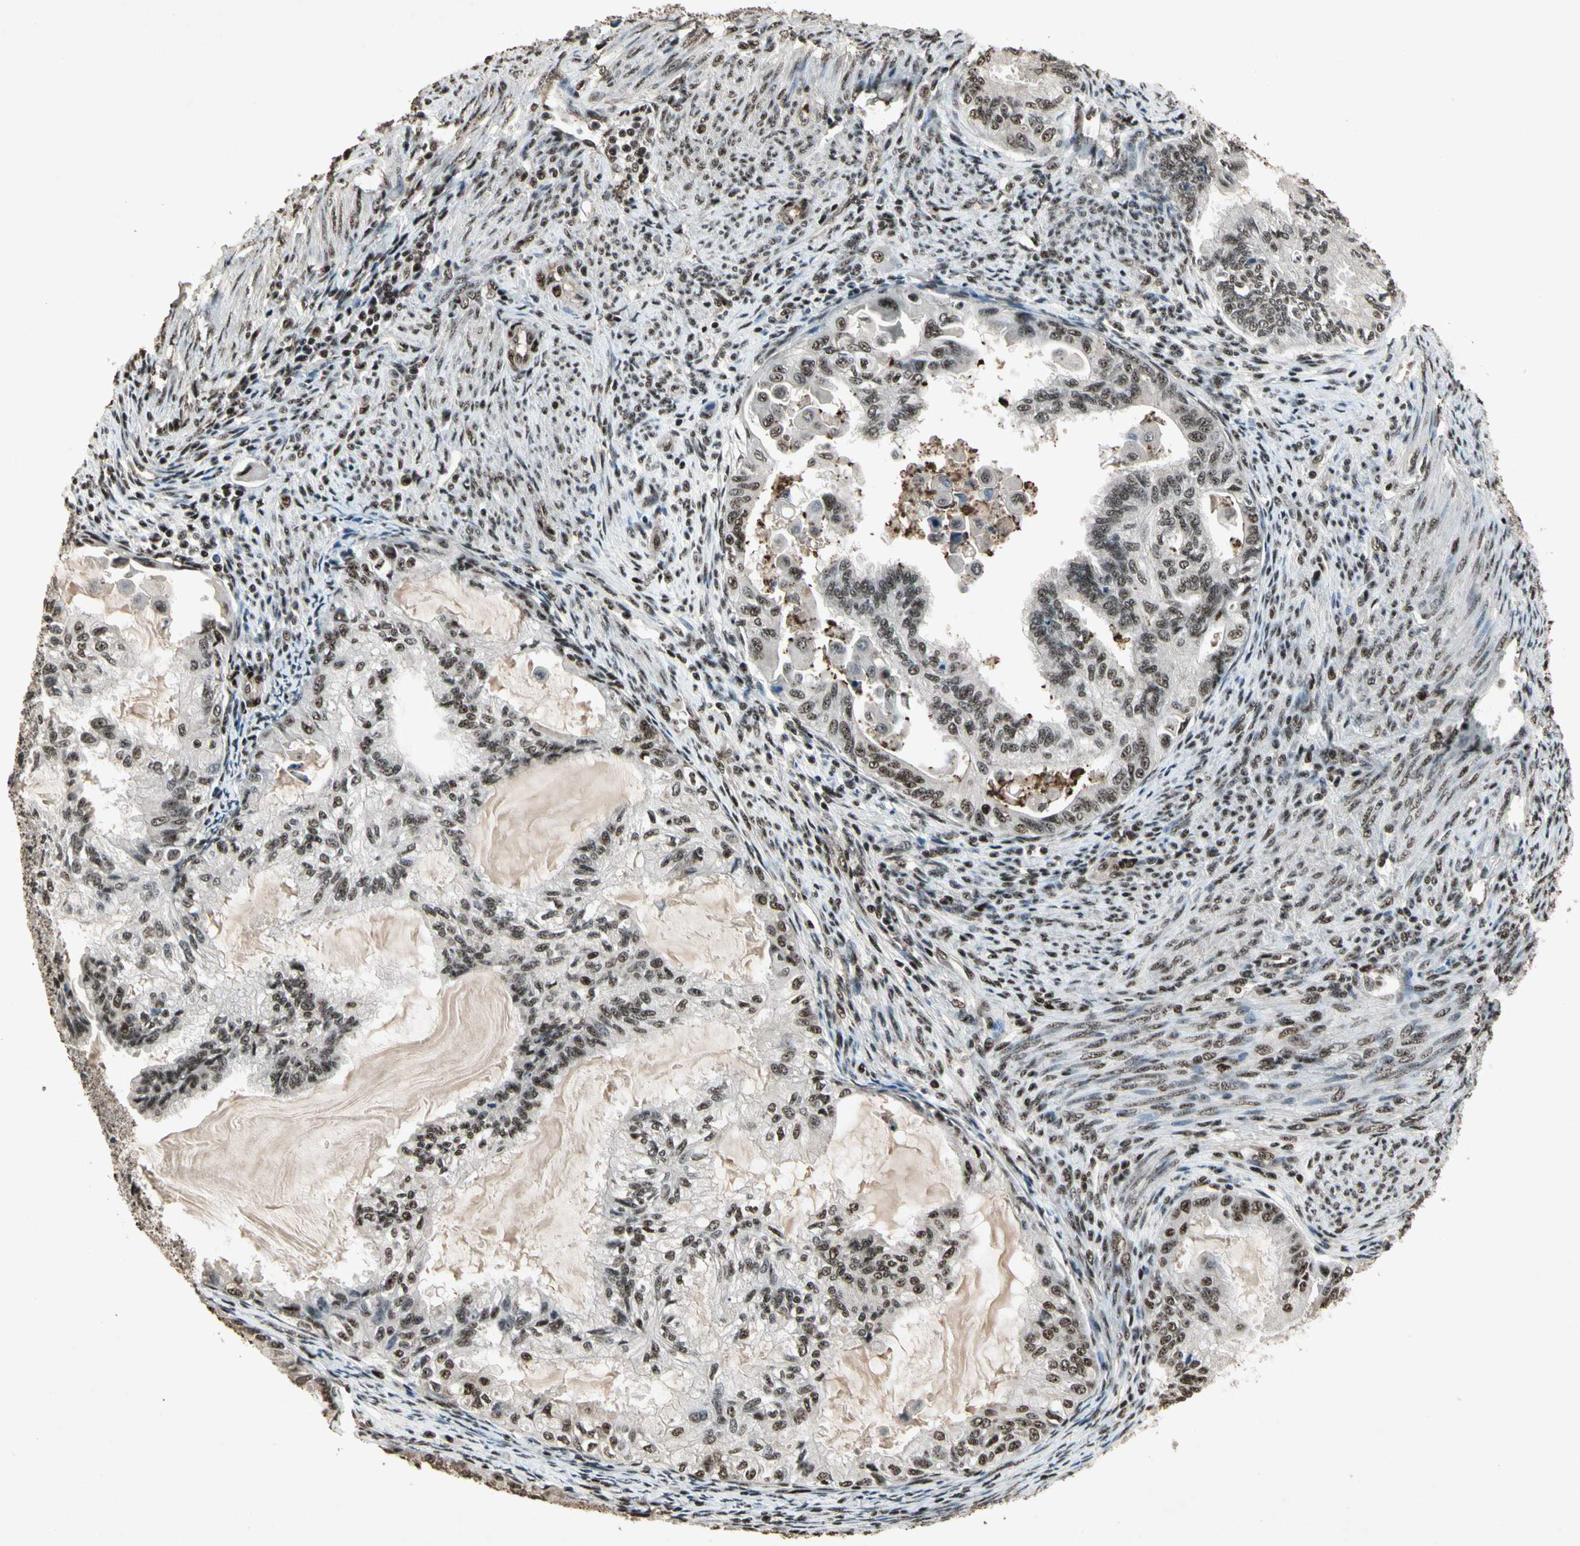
{"staining": {"intensity": "strong", "quantity": ">75%", "location": "nuclear"}, "tissue": "cervical cancer", "cell_type": "Tumor cells", "image_type": "cancer", "snomed": [{"axis": "morphology", "description": "Normal tissue, NOS"}, {"axis": "morphology", "description": "Adenocarcinoma, NOS"}, {"axis": "topography", "description": "Cervix"}, {"axis": "topography", "description": "Endometrium"}], "caption": "Immunohistochemical staining of cervical adenocarcinoma exhibits high levels of strong nuclear protein staining in about >75% of tumor cells. The protein is stained brown, and the nuclei are stained in blue (DAB (3,3'-diaminobenzidine) IHC with brightfield microscopy, high magnification).", "gene": "TBX2", "patient": {"sex": "female", "age": 86}}